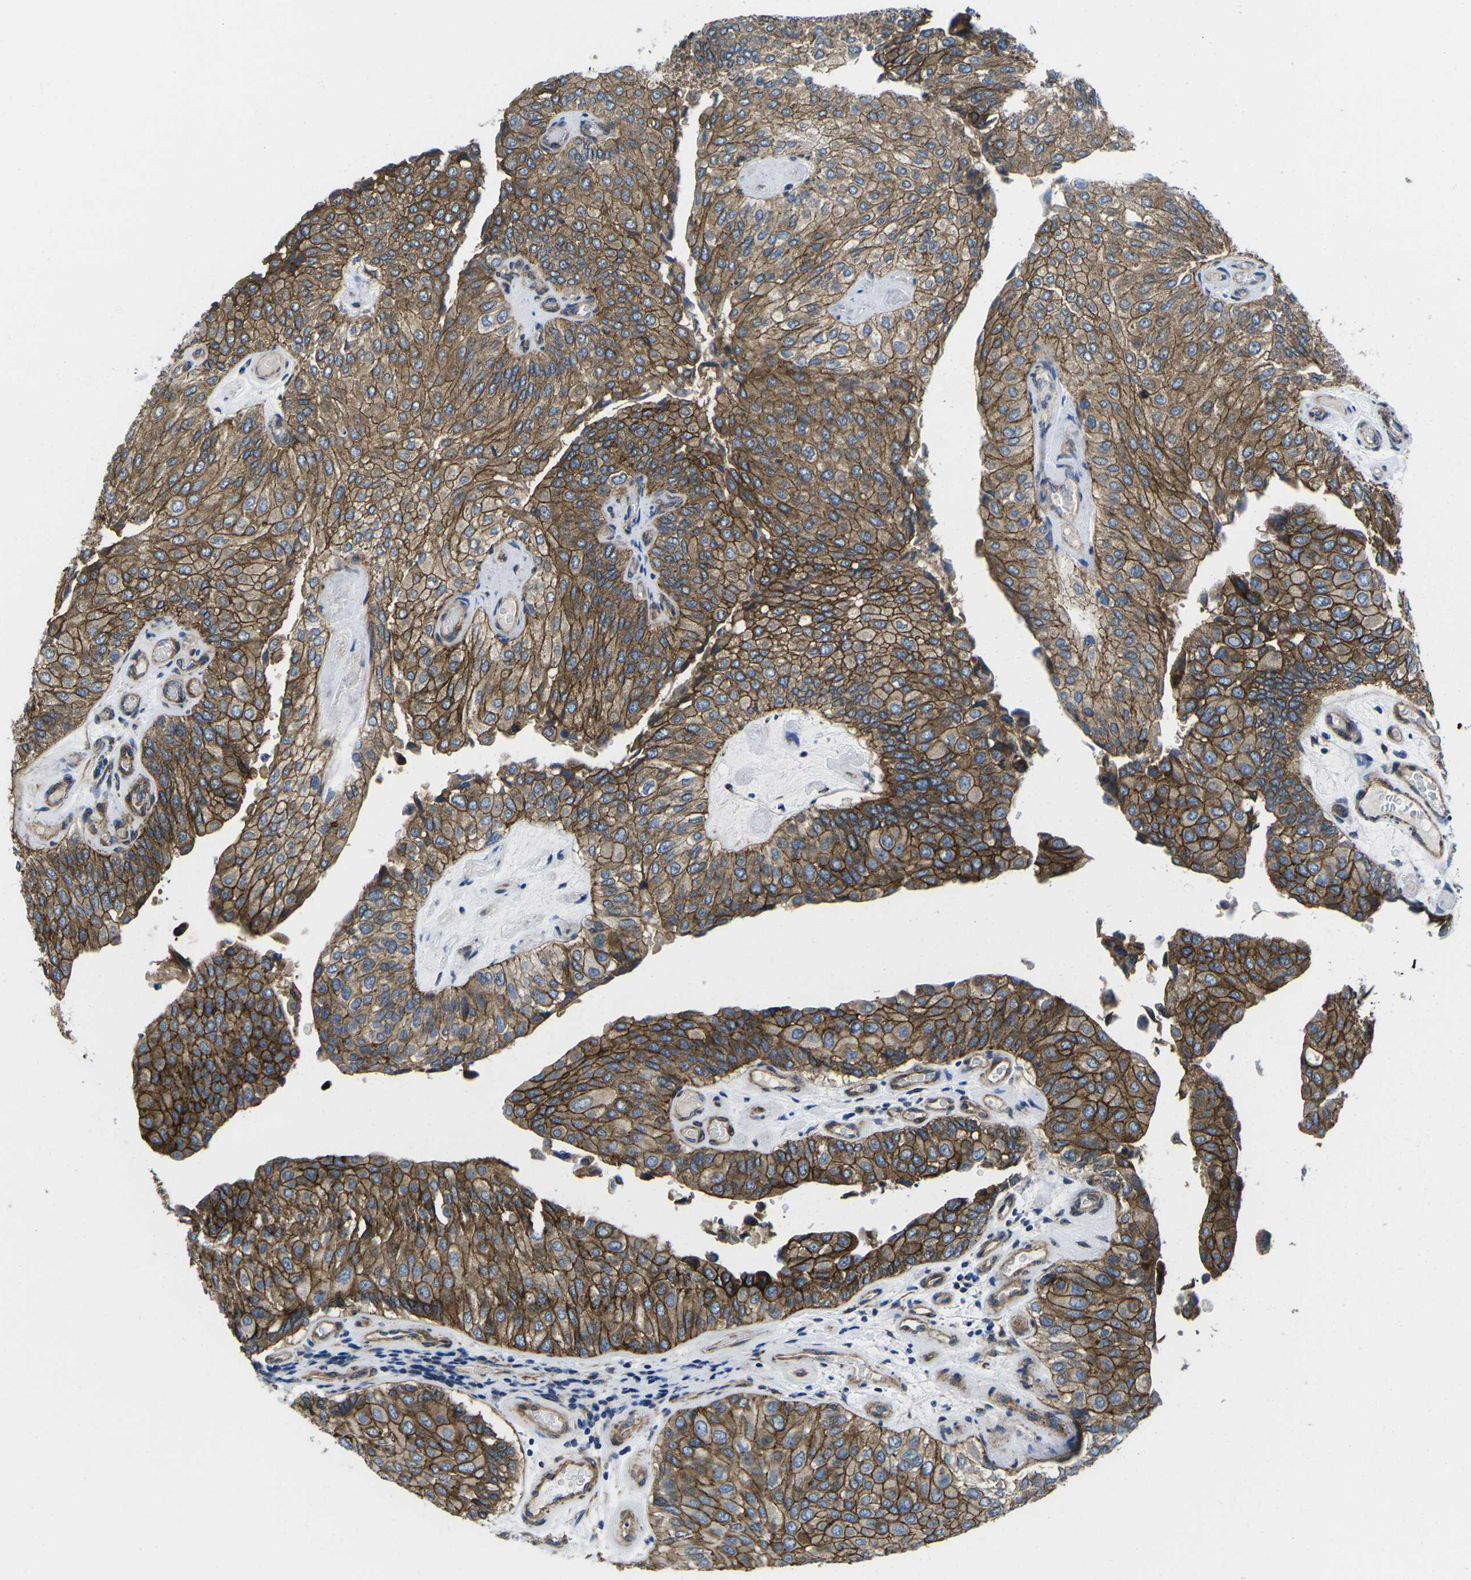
{"staining": {"intensity": "strong", "quantity": ">75%", "location": "cytoplasmic/membranous"}, "tissue": "urothelial cancer", "cell_type": "Tumor cells", "image_type": "cancer", "snomed": [{"axis": "morphology", "description": "Urothelial carcinoma, High grade"}, {"axis": "topography", "description": "Kidney"}, {"axis": "topography", "description": "Urinary bladder"}], "caption": "The micrograph demonstrates a brown stain indicating the presence of a protein in the cytoplasmic/membranous of tumor cells in urothelial carcinoma (high-grade).", "gene": "DLG1", "patient": {"sex": "male", "age": 77}}